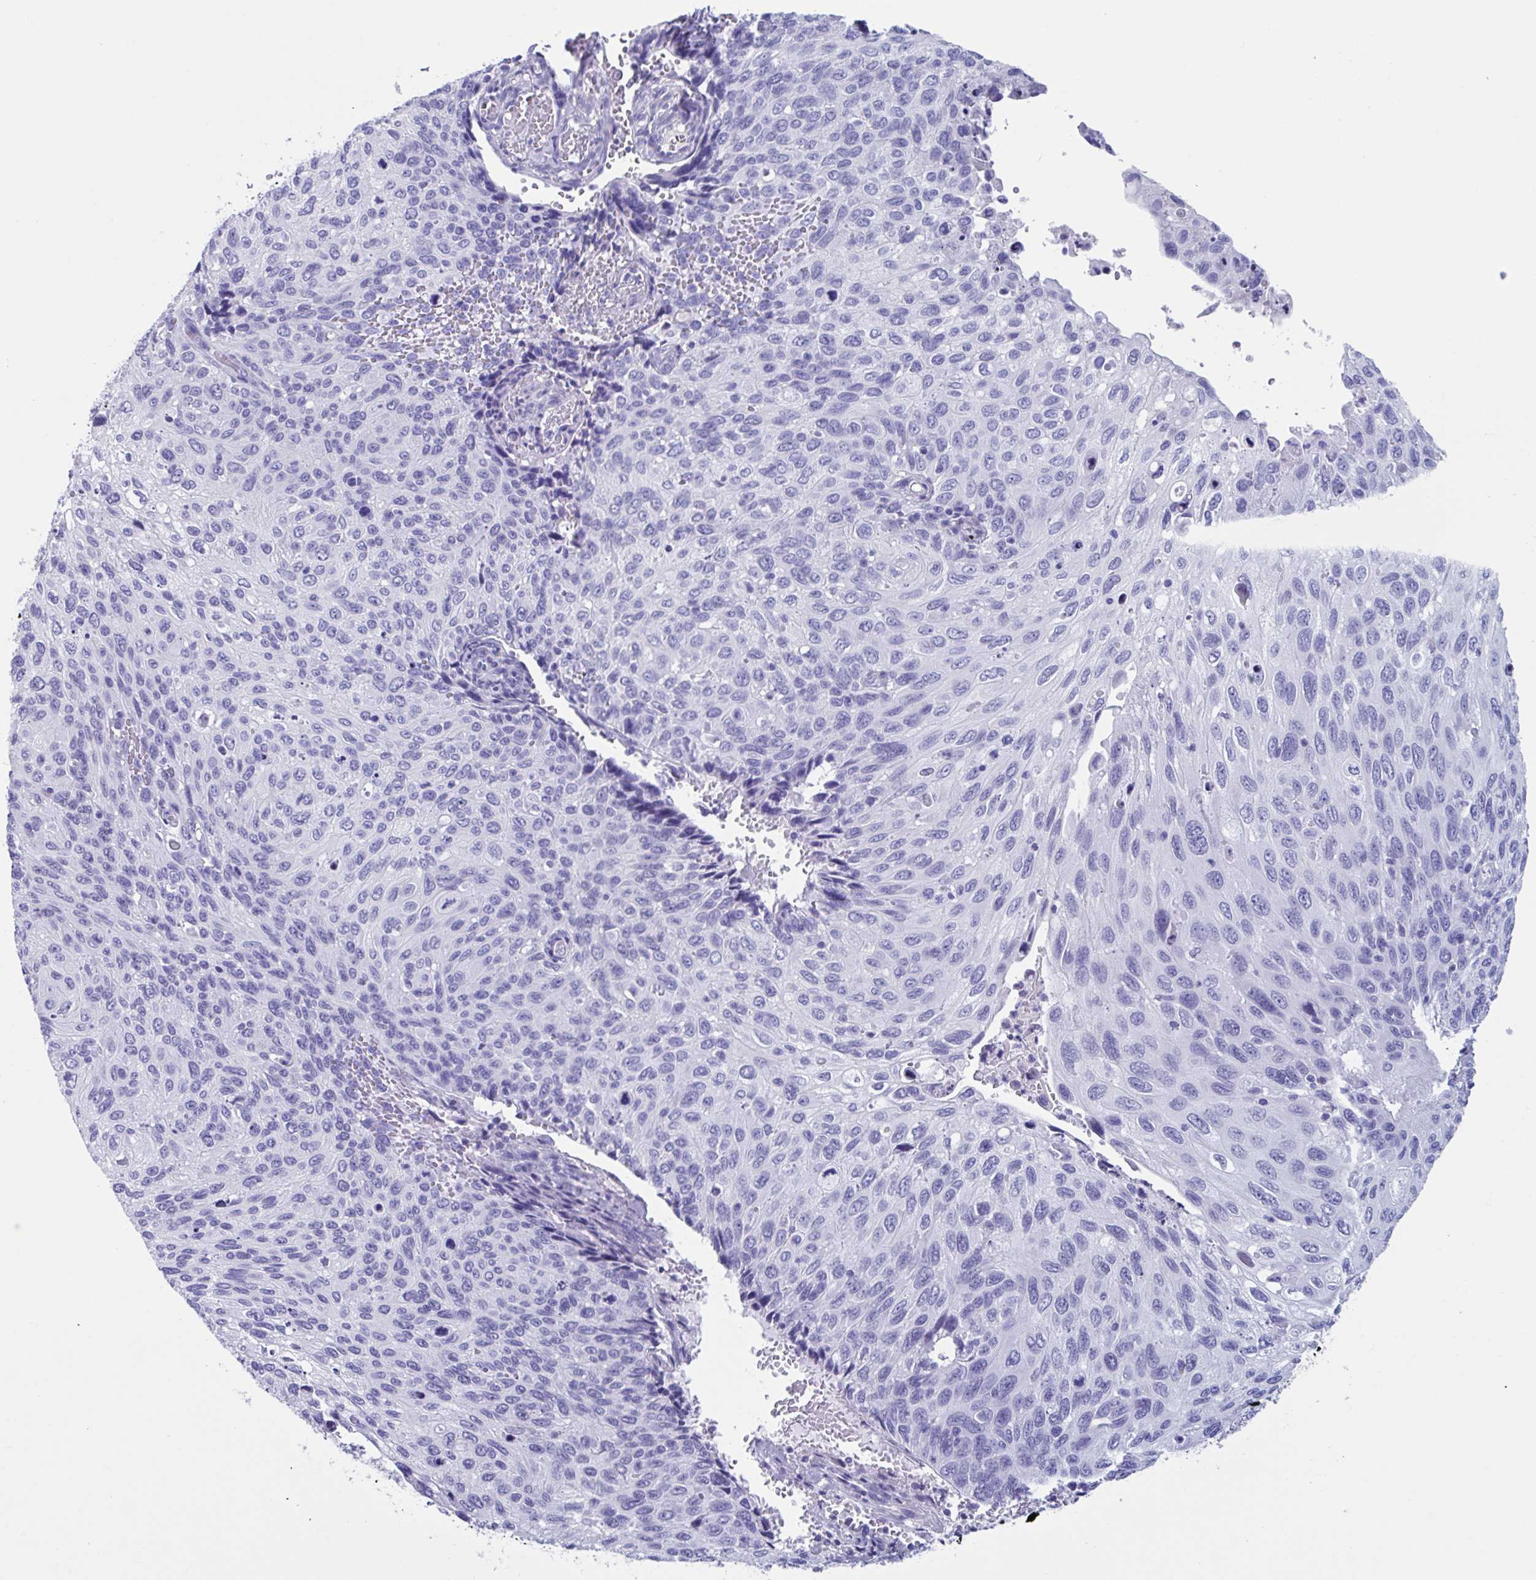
{"staining": {"intensity": "negative", "quantity": "none", "location": "none"}, "tissue": "cervical cancer", "cell_type": "Tumor cells", "image_type": "cancer", "snomed": [{"axis": "morphology", "description": "Squamous cell carcinoma, NOS"}, {"axis": "topography", "description": "Cervix"}], "caption": "High power microscopy histopathology image of an immunohistochemistry photomicrograph of cervical cancer, revealing no significant positivity in tumor cells. Brightfield microscopy of IHC stained with DAB (brown) and hematoxylin (blue), captured at high magnification.", "gene": "USP35", "patient": {"sex": "female", "age": 70}}